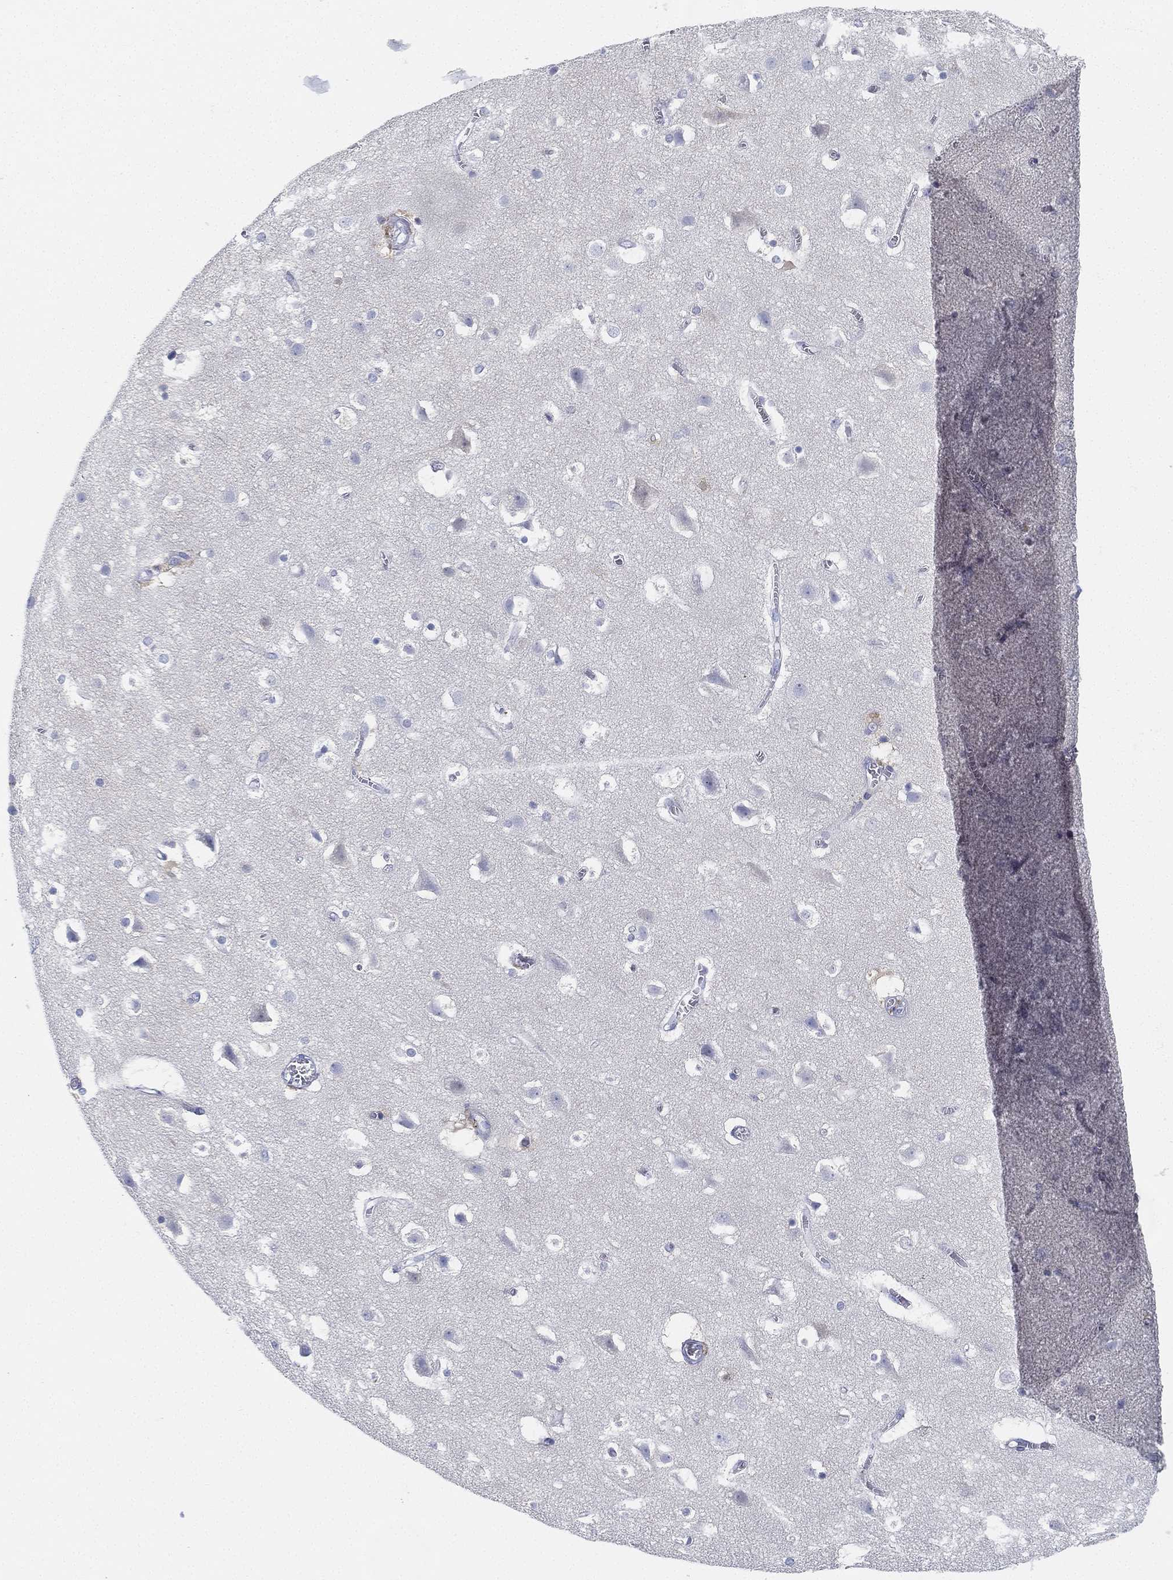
{"staining": {"intensity": "negative", "quantity": "none", "location": "none"}, "tissue": "cerebral cortex", "cell_type": "Endothelial cells", "image_type": "normal", "snomed": [{"axis": "morphology", "description": "Normal tissue, NOS"}, {"axis": "topography", "description": "Cerebral cortex"}], "caption": "Normal cerebral cortex was stained to show a protein in brown. There is no significant positivity in endothelial cells. Nuclei are stained in blue.", "gene": "GPR61", "patient": {"sex": "male", "age": 59}}